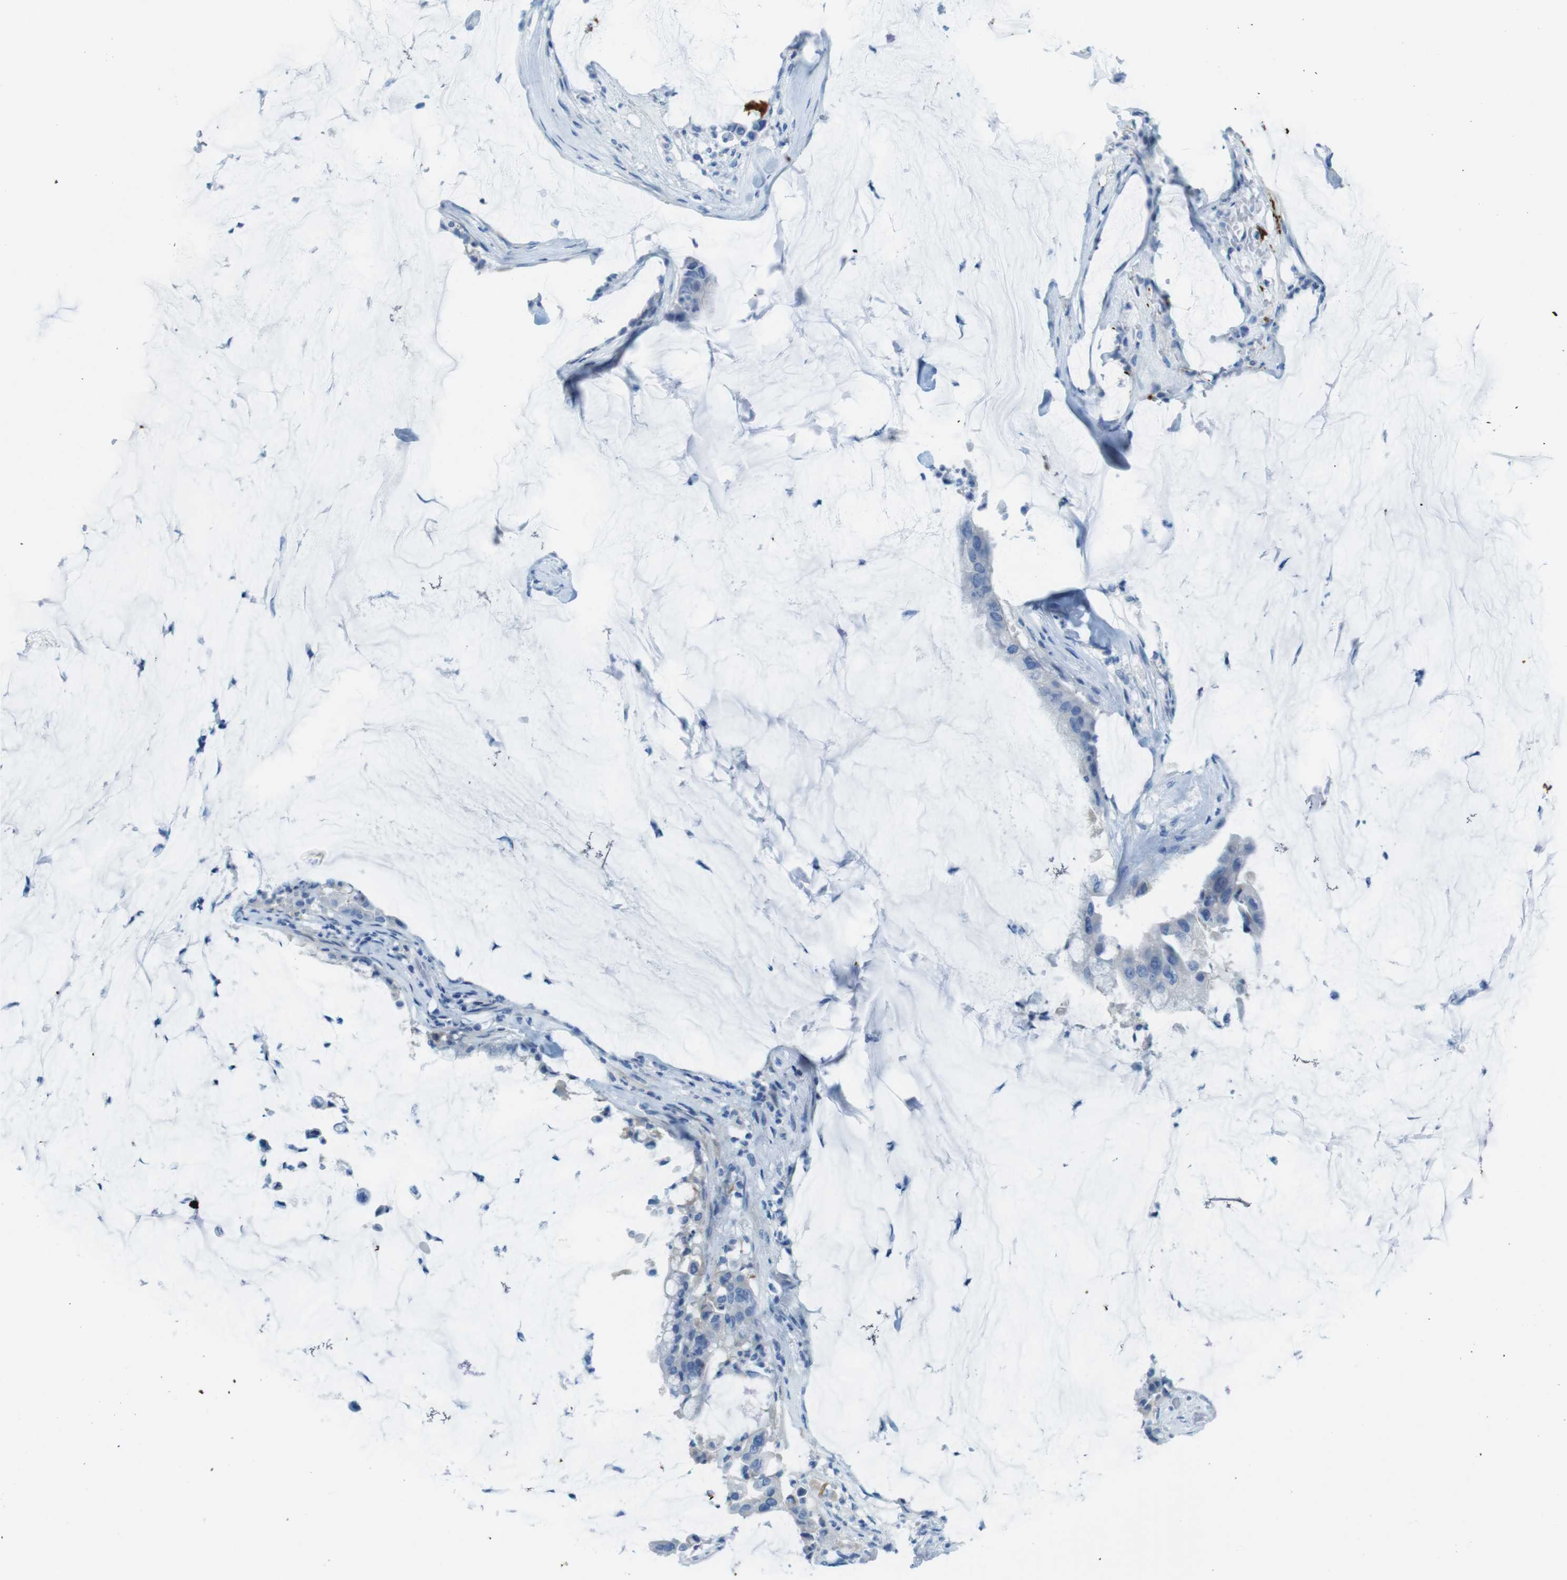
{"staining": {"intensity": "negative", "quantity": "none", "location": "none"}, "tissue": "pancreatic cancer", "cell_type": "Tumor cells", "image_type": "cancer", "snomed": [{"axis": "morphology", "description": "Adenocarcinoma, NOS"}, {"axis": "topography", "description": "Pancreas"}], "caption": "This is an IHC micrograph of pancreatic cancer. There is no positivity in tumor cells.", "gene": "GAP43", "patient": {"sex": "male", "age": 41}}